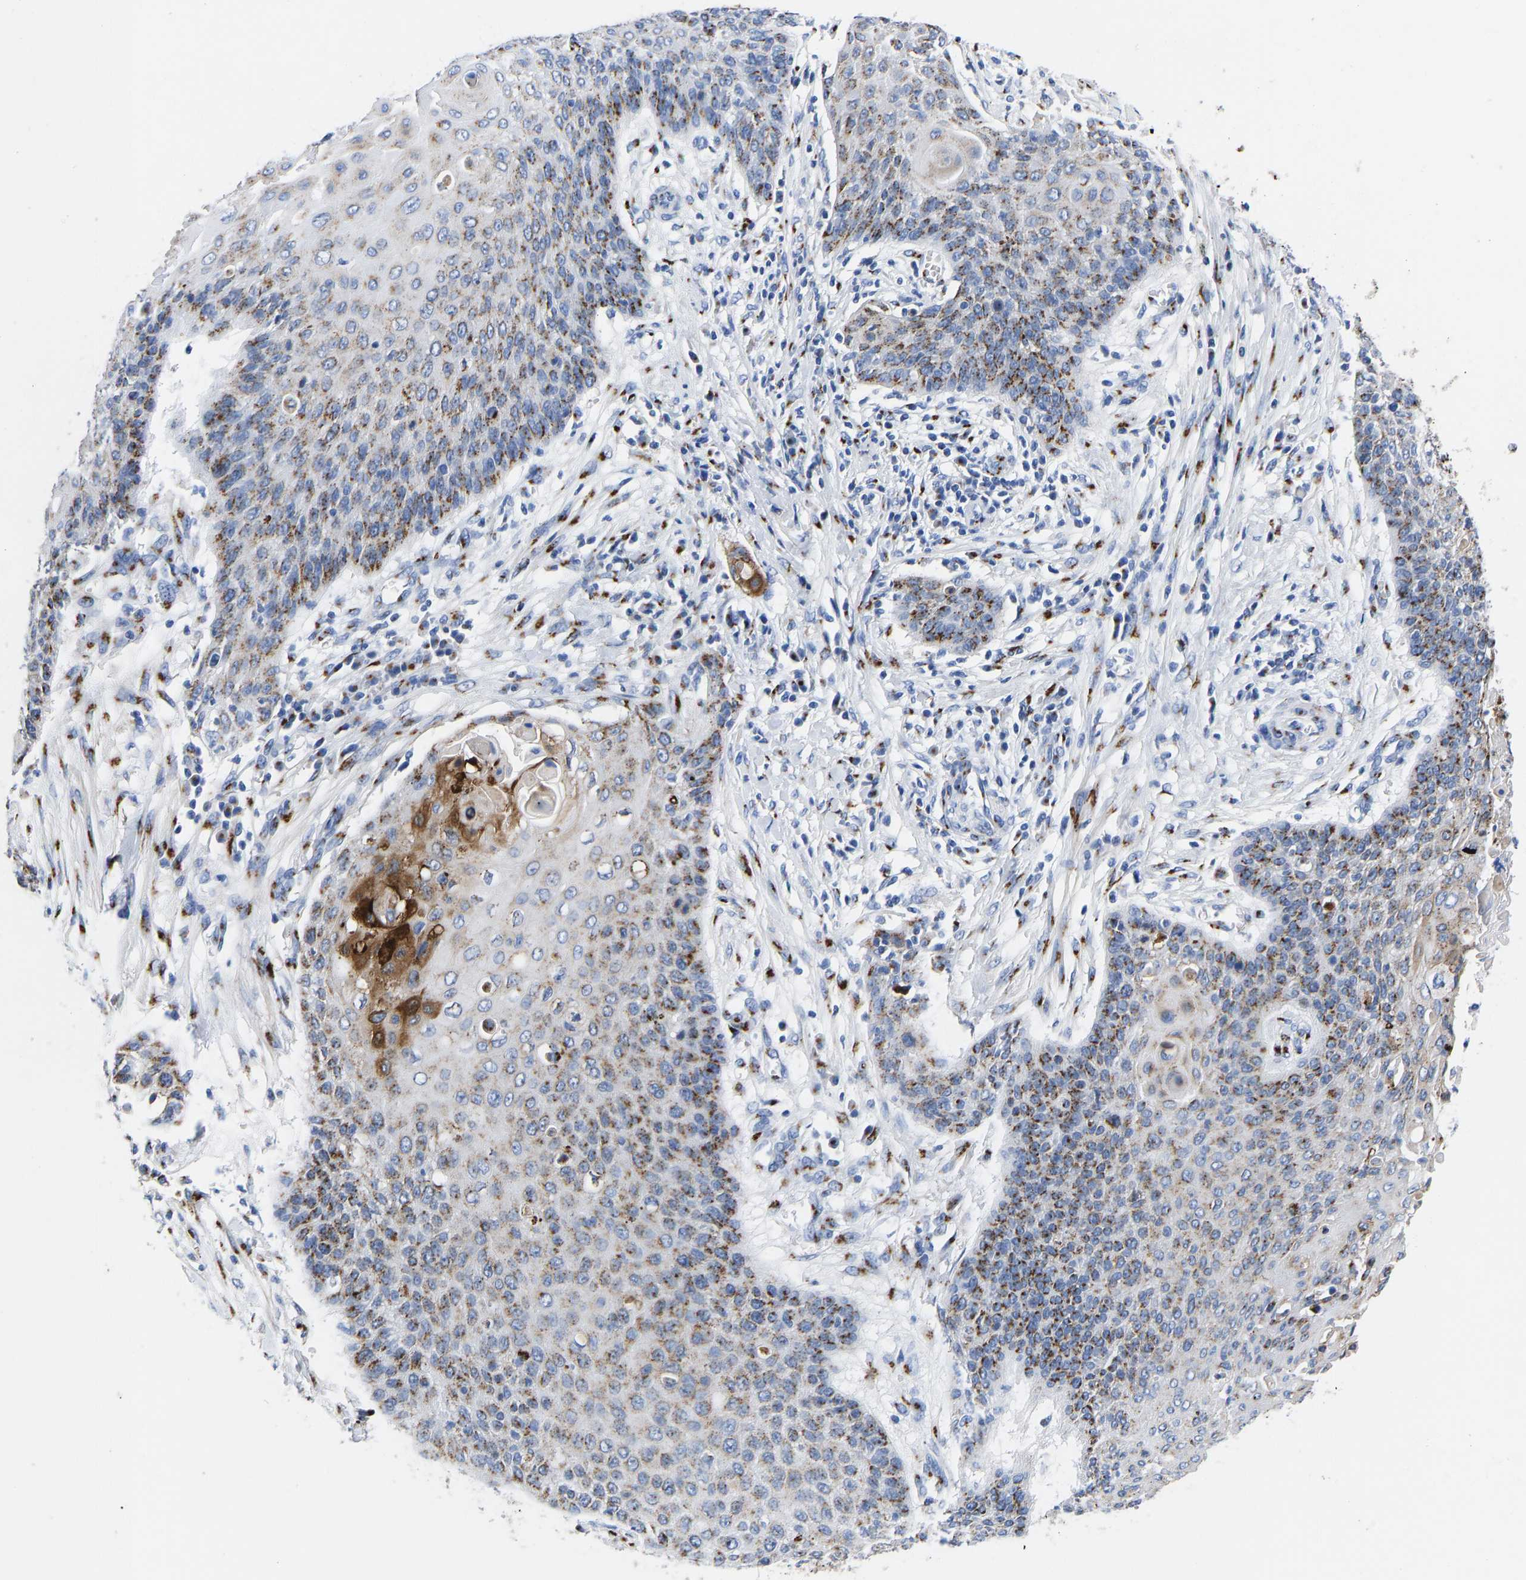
{"staining": {"intensity": "moderate", "quantity": ">75%", "location": "cytoplasmic/membranous"}, "tissue": "cervical cancer", "cell_type": "Tumor cells", "image_type": "cancer", "snomed": [{"axis": "morphology", "description": "Squamous cell carcinoma, NOS"}, {"axis": "topography", "description": "Cervix"}], "caption": "Protein expression analysis of cervical cancer (squamous cell carcinoma) demonstrates moderate cytoplasmic/membranous positivity in approximately >75% of tumor cells. Immunohistochemistry (ihc) stains the protein of interest in brown and the nuclei are stained blue.", "gene": "TMEM87A", "patient": {"sex": "female", "age": 39}}